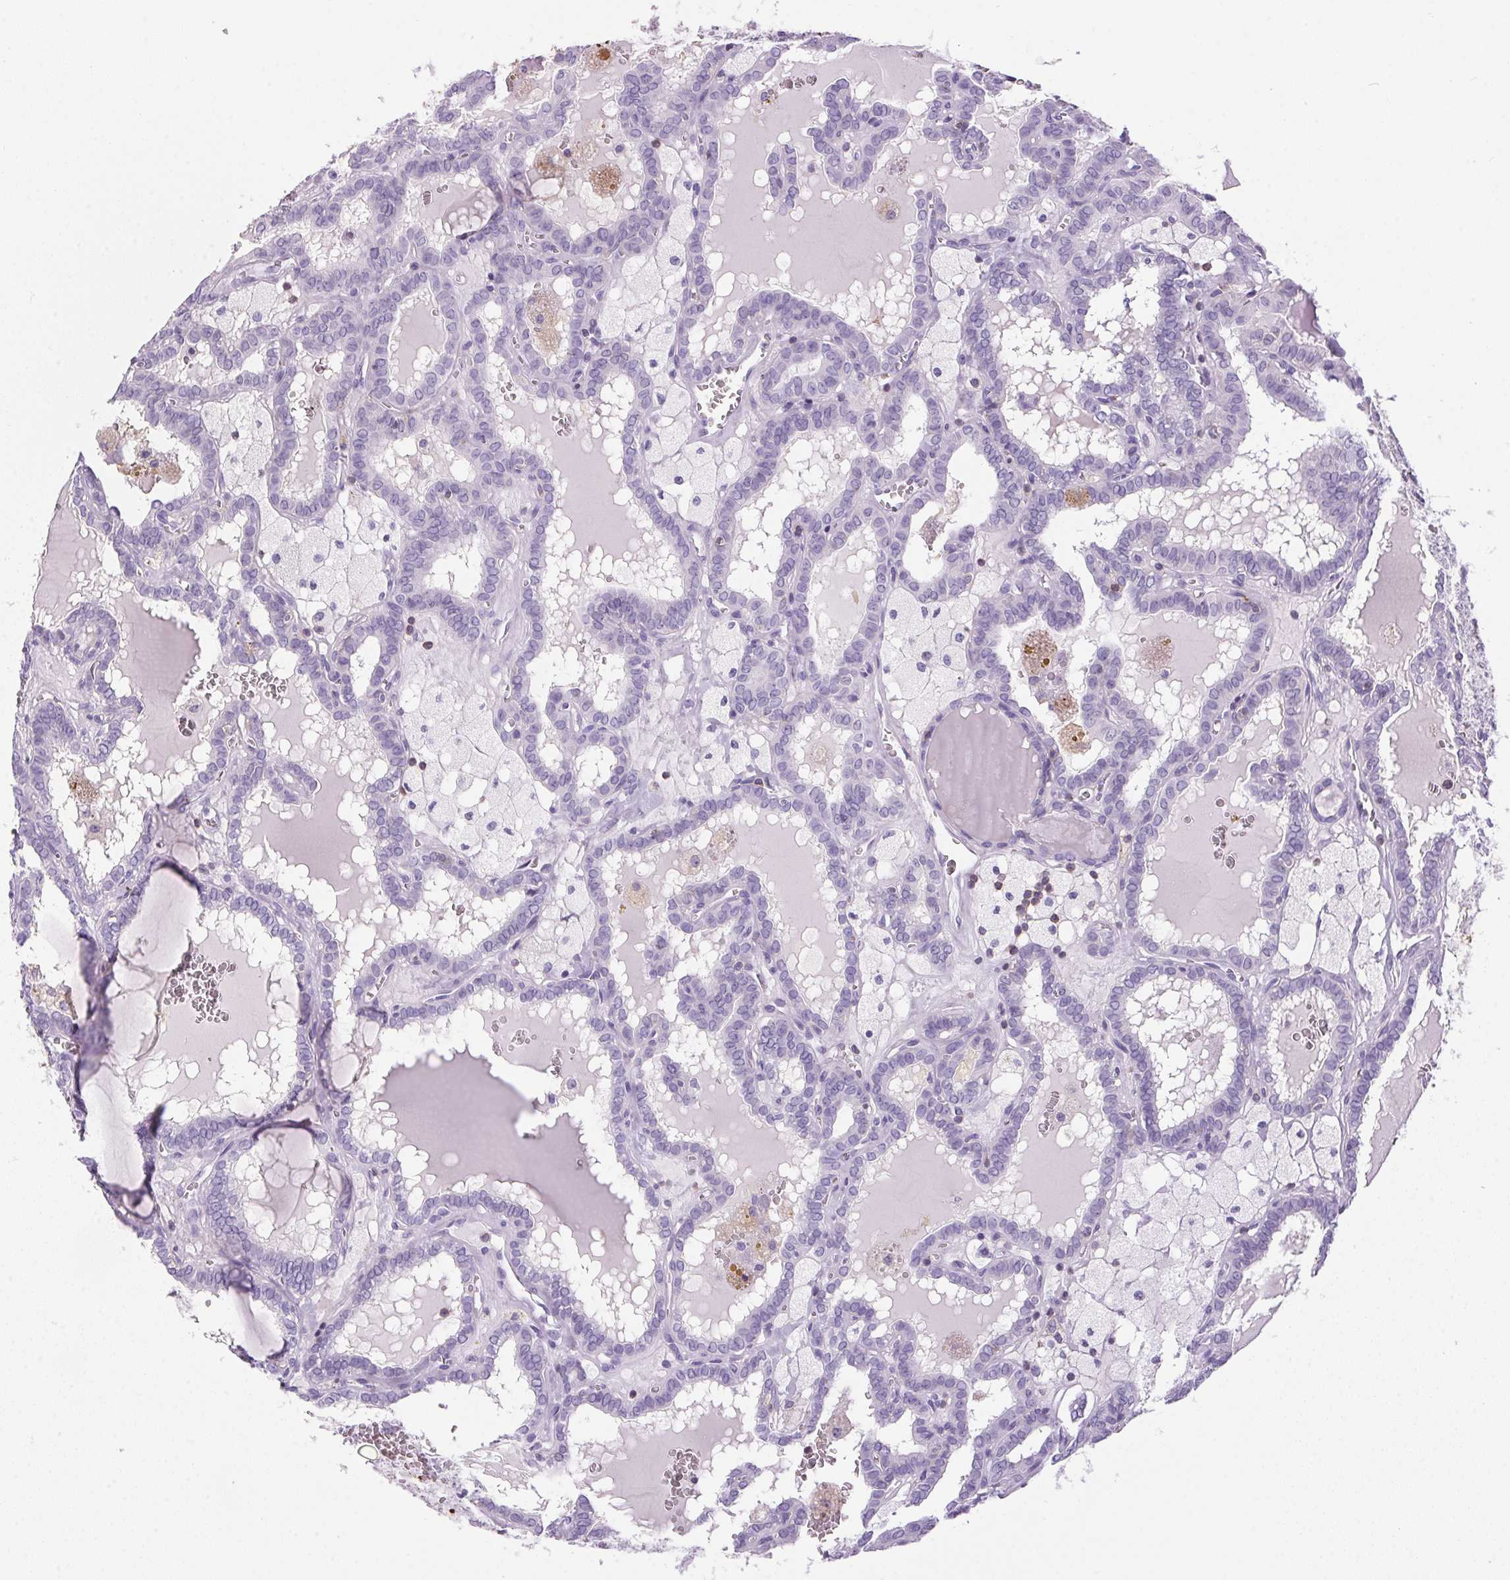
{"staining": {"intensity": "negative", "quantity": "none", "location": "none"}, "tissue": "thyroid cancer", "cell_type": "Tumor cells", "image_type": "cancer", "snomed": [{"axis": "morphology", "description": "Papillary adenocarcinoma, NOS"}, {"axis": "topography", "description": "Thyroid gland"}], "caption": "Immunohistochemistry image of human papillary adenocarcinoma (thyroid) stained for a protein (brown), which reveals no expression in tumor cells. Brightfield microscopy of IHC stained with DAB (3,3'-diaminobenzidine) (brown) and hematoxylin (blue), captured at high magnification.", "gene": "S100A2", "patient": {"sex": "female", "age": 39}}